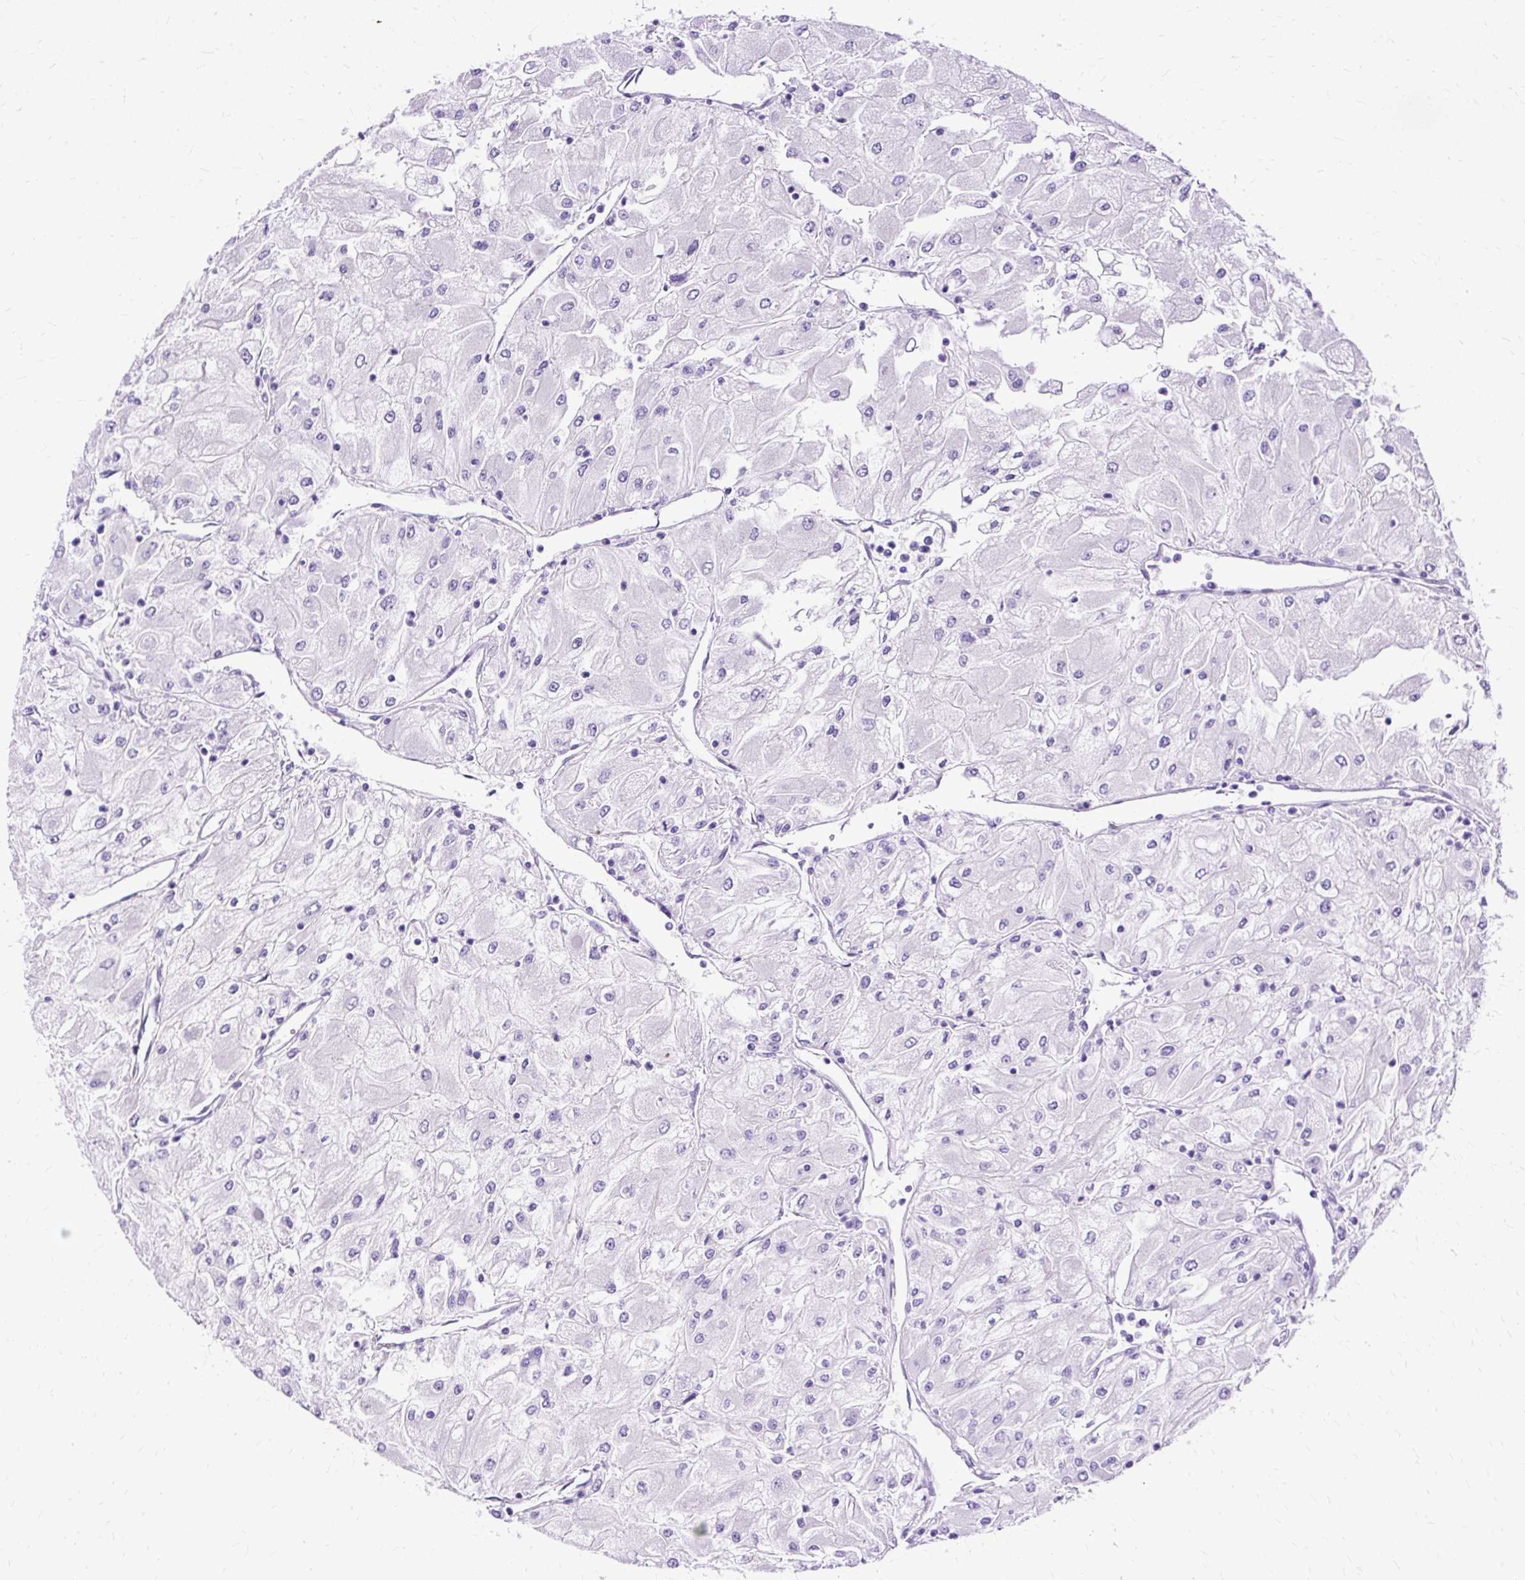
{"staining": {"intensity": "negative", "quantity": "none", "location": "none"}, "tissue": "renal cancer", "cell_type": "Tumor cells", "image_type": "cancer", "snomed": [{"axis": "morphology", "description": "Adenocarcinoma, NOS"}, {"axis": "topography", "description": "Kidney"}], "caption": "High magnification brightfield microscopy of adenocarcinoma (renal) stained with DAB (3,3'-diaminobenzidine) (brown) and counterstained with hematoxylin (blue): tumor cells show no significant expression.", "gene": "SLC8A2", "patient": {"sex": "male", "age": 80}}